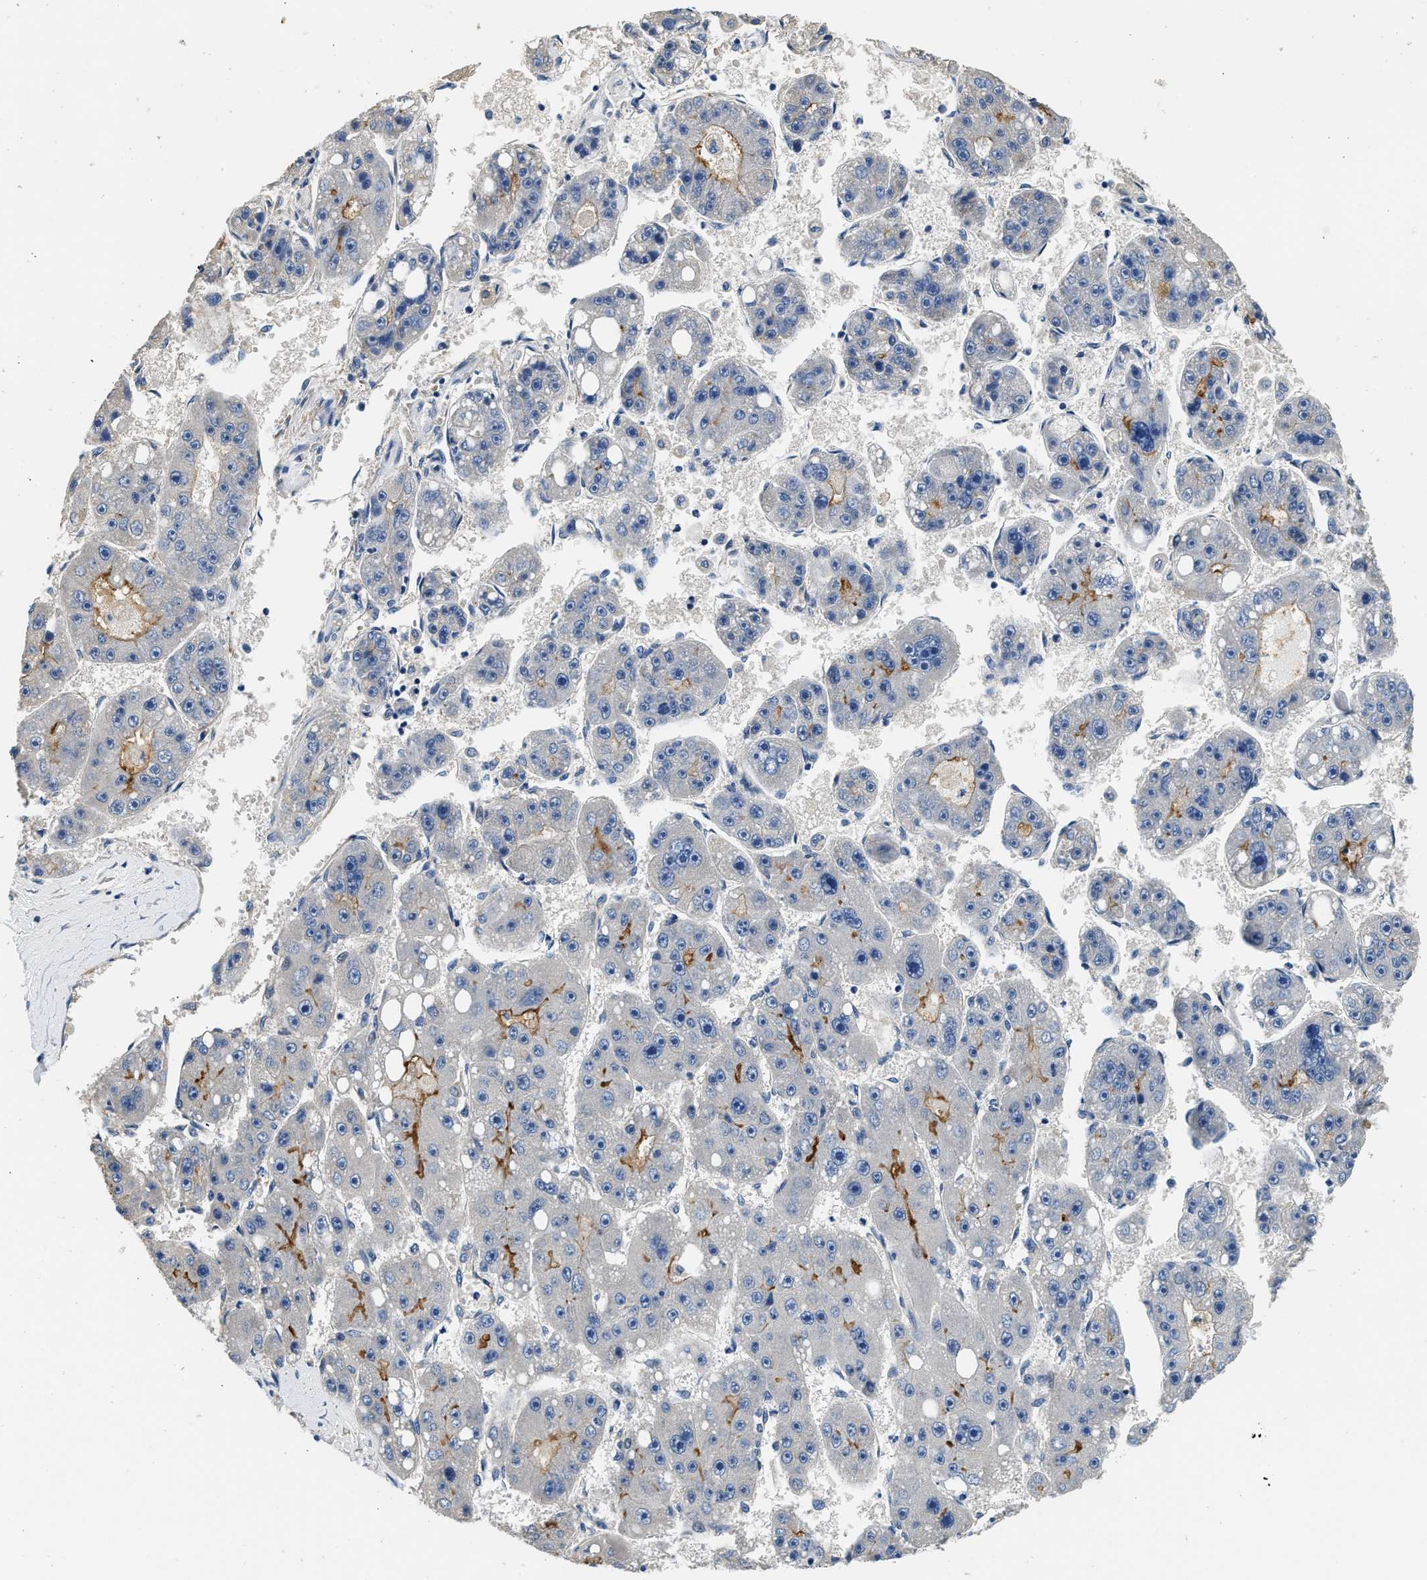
{"staining": {"intensity": "moderate", "quantity": "<25%", "location": "cytoplasmic/membranous"}, "tissue": "liver cancer", "cell_type": "Tumor cells", "image_type": "cancer", "snomed": [{"axis": "morphology", "description": "Carcinoma, Hepatocellular, NOS"}, {"axis": "topography", "description": "Liver"}], "caption": "Hepatocellular carcinoma (liver) stained for a protein exhibits moderate cytoplasmic/membranous positivity in tumor cells.", "gene": "CSDE1", "patient": {"sex": "female", "age": 61}}